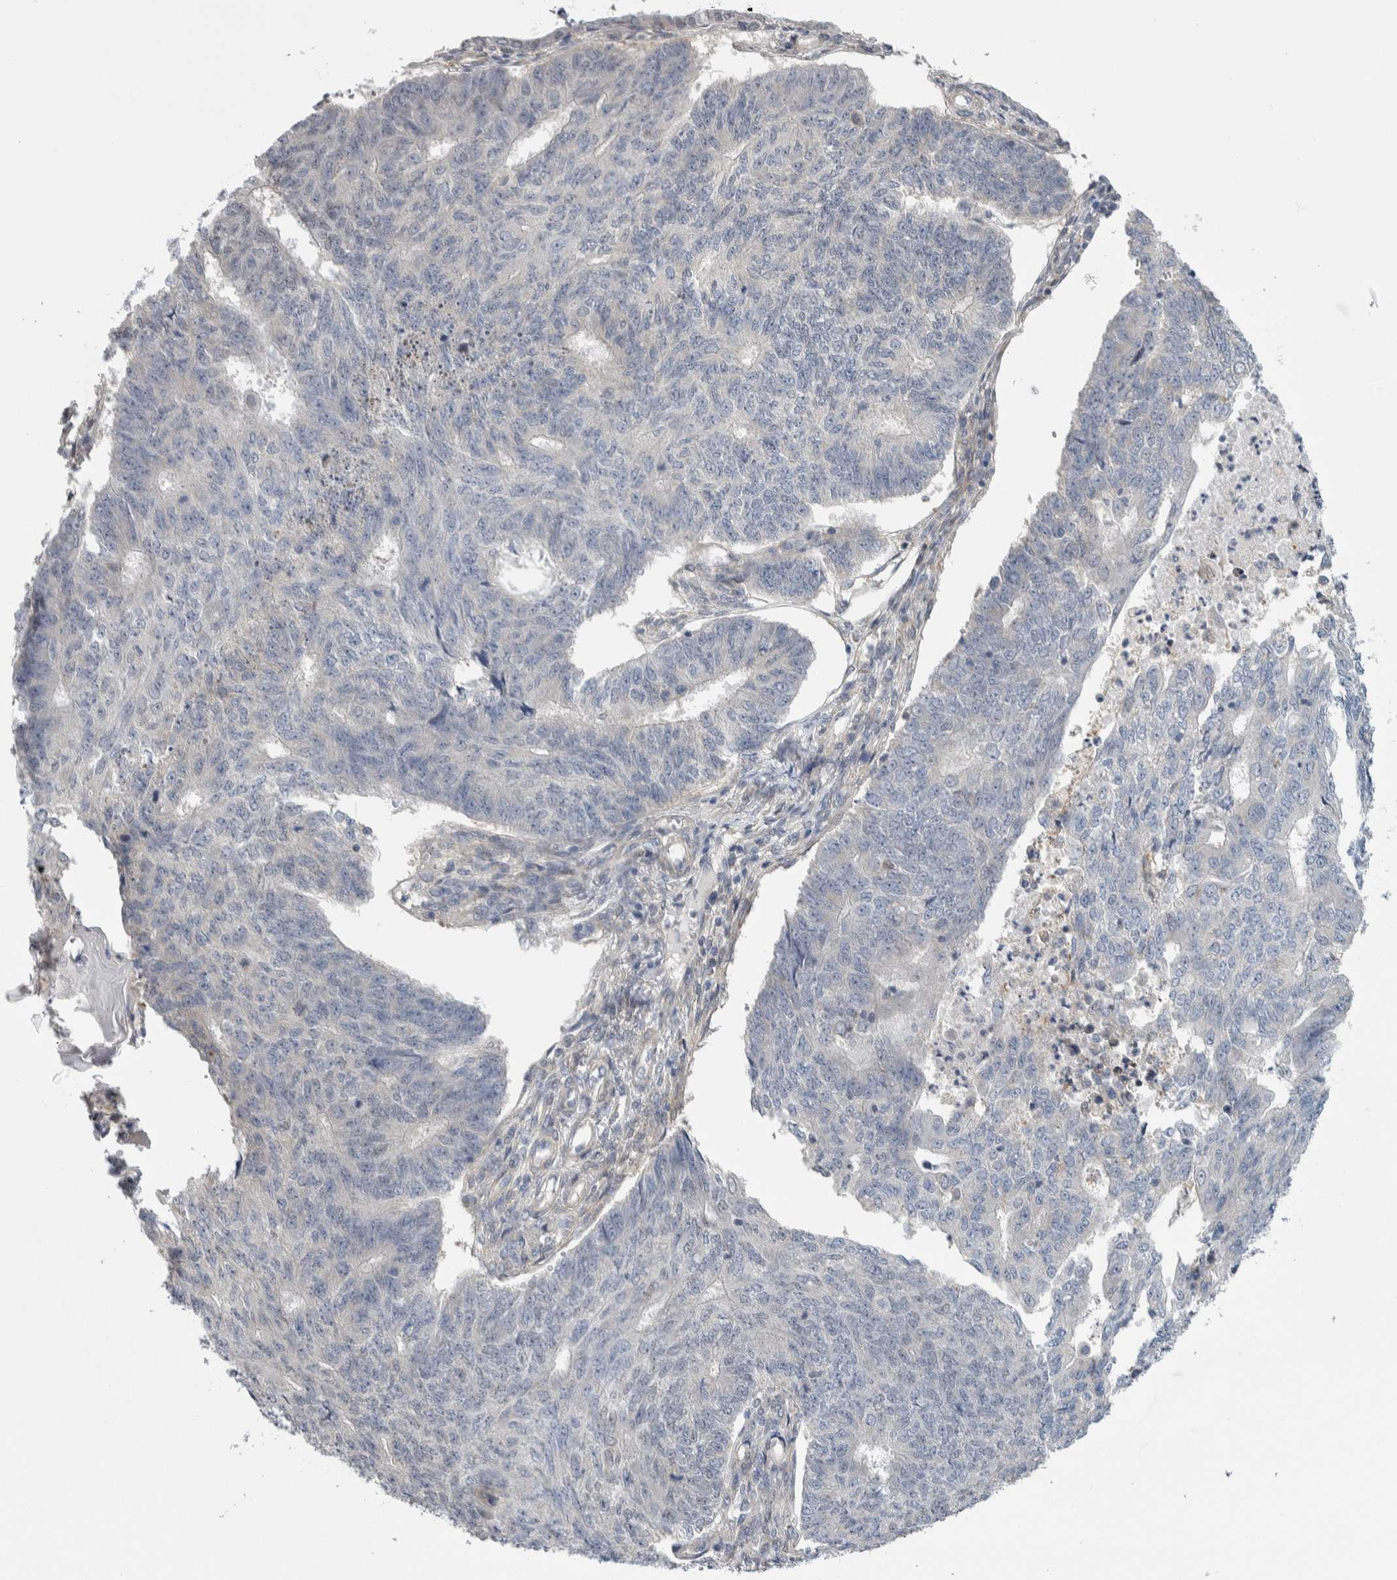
{"staining": {"intensity": "negative", "quantity": "none", "location": "none"}, "tissue": "endometrial cancer", "cell_type": "Tumor cells", "image_type": "cancer", "snomed": [{"axis": "morphology", "description": "Adenocarcinoma, NOS"}, {"axis": "topography", "description": "Endometrium"}], "caption": "IHC image of neoplastic tissue: human endometrial cancer (adenocarcinoma) stained with DAB demonstrates no significant protein staining in tumor cells.", "gene": "TAX1BP1", "patient": {"sex": "female", "age": 32}}